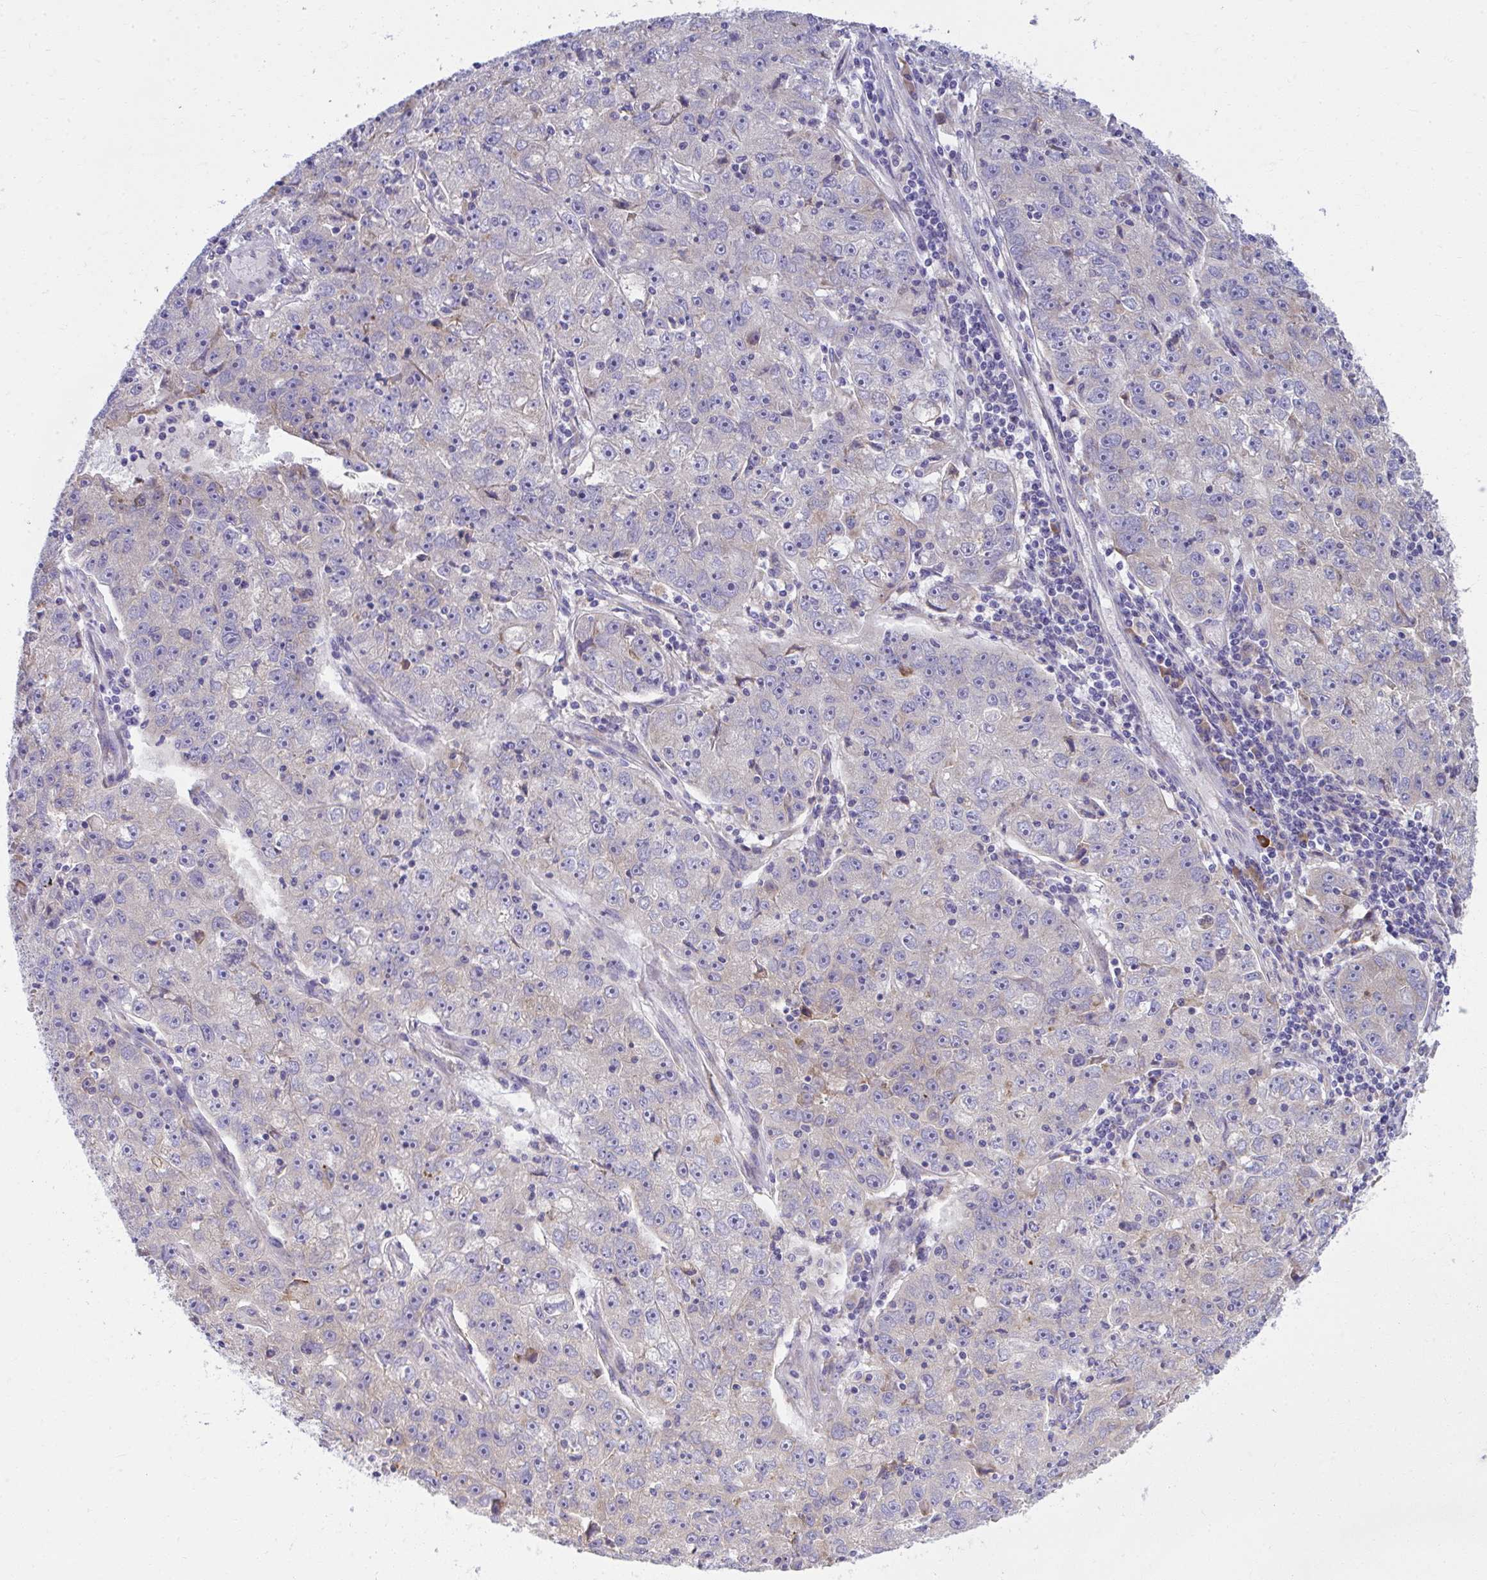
{"staining": {"intensity": "negative", "quantity": "none", "location": "none"}, "tissue": "lung cancer", "cell_type": "Tumor cells", "image_type": "cancer", "snomed": [{"axis": "morphology", "description": "Normal morphology"}, {"axis": "morphology", "description": "Adenocarcinoma, NOS"}, {"axis": "topography", "description": "Lymph node"}, {"axis": "topography", "description": "Lung"}], "caption": "IHC of human adenocarcinoma (lung) demonstrates no positivity in tumor cells.", "gene": "FASLG", "patient": {"sex": "female", "age": 57}}